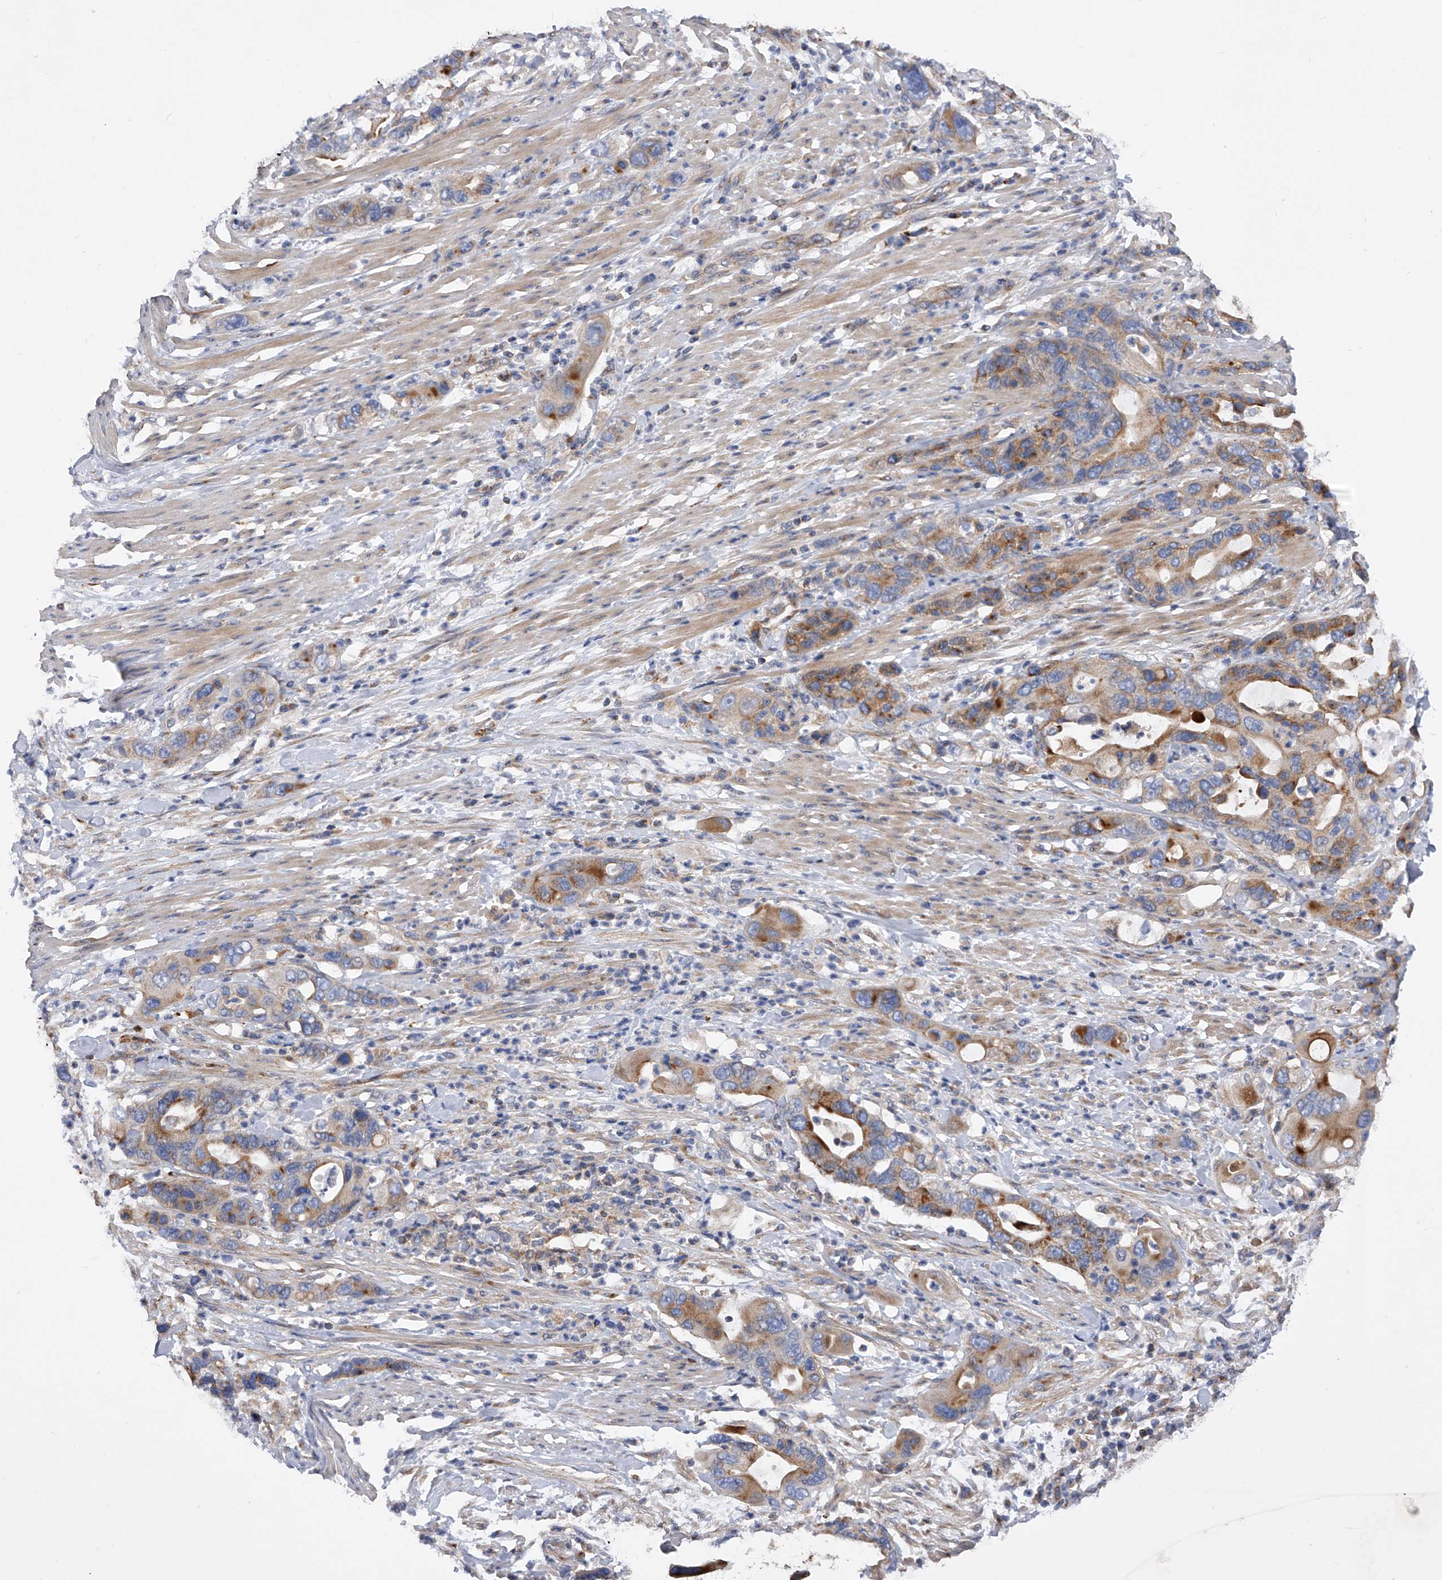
{"staining": {"intensity": "moderate", "quantity": ">75%", "location": "cytoplasmic/membranous"}, "tissue": "pancreatic cancer", "cell_type": "Tumor cells", "image_type": "cancer", "snomed": [{"axis": "morphology", "description": "Adenocarcinoma, NOS"}, {"axis": "topography", "description": "Pancreas"}], "caption": "The photomicrograph displays immunohistochemical staining of pancreatic cancer (adenocarcinoma). There is moderate cytoplasmic/membranous staining is identified in about >75% of tumor cells.", "gene": "PDSS2", "patient": {"sex": "female", "age": 71}}